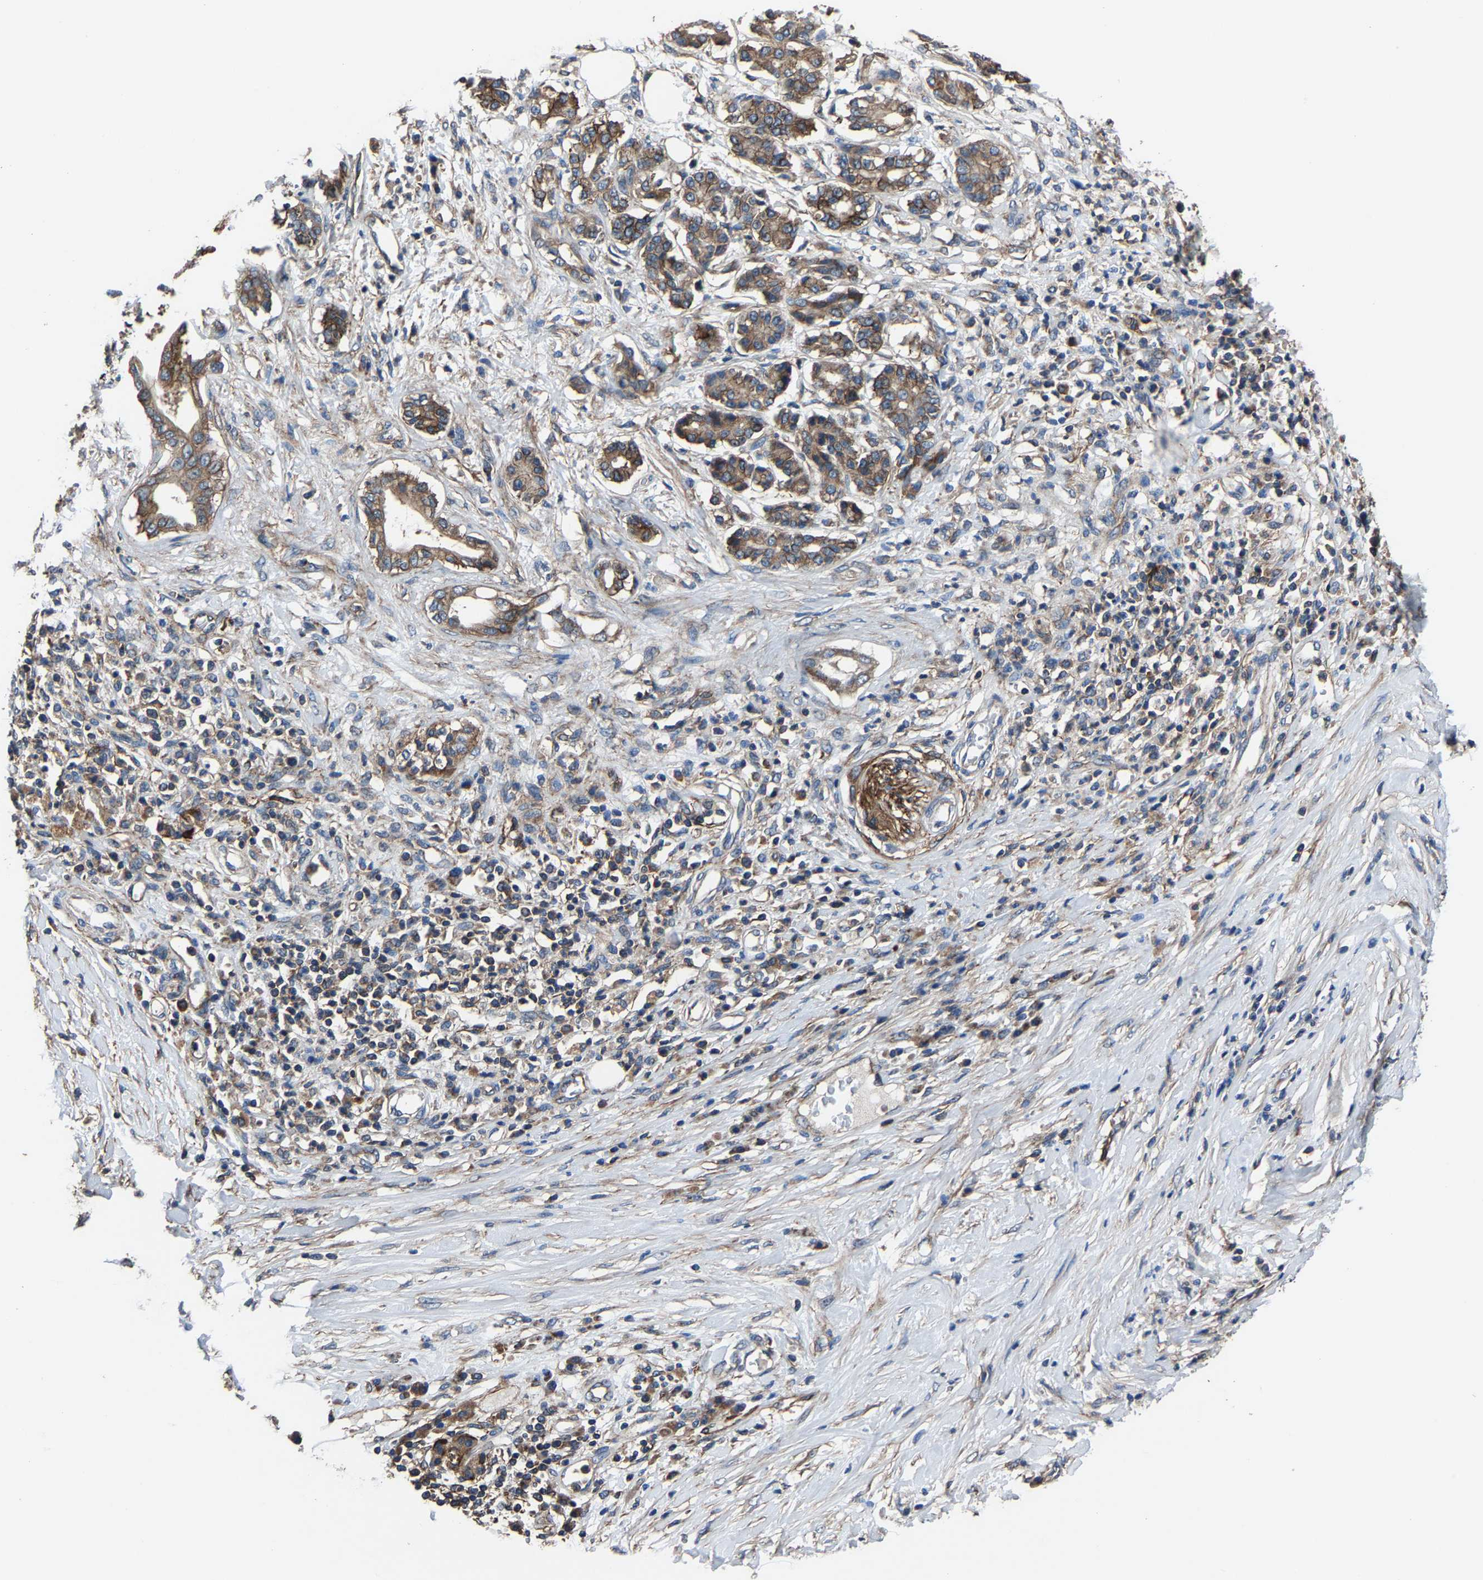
{"staining": {"intensity": "moderate", "quantity": ">75%", "location": "cytoplasmic/membranous"}, "tissue": "pancreatic cancer", "cell_type": "Tumor cells", "image_type": "cancer", "snomed": [{"axis": "morphology", "description": "Adenocarcinoma, NOS"}, {"axis": "topography", "description": "Pancreas"}], "caption": "Immunohistochemical staining of human pancreatic cancer displays medium levels of moderate cytoplasmic/membranous staining in about >75% of tumor cells.", "gene": "KIAA1958", "patient": {"sex": "female", "age": 56}}